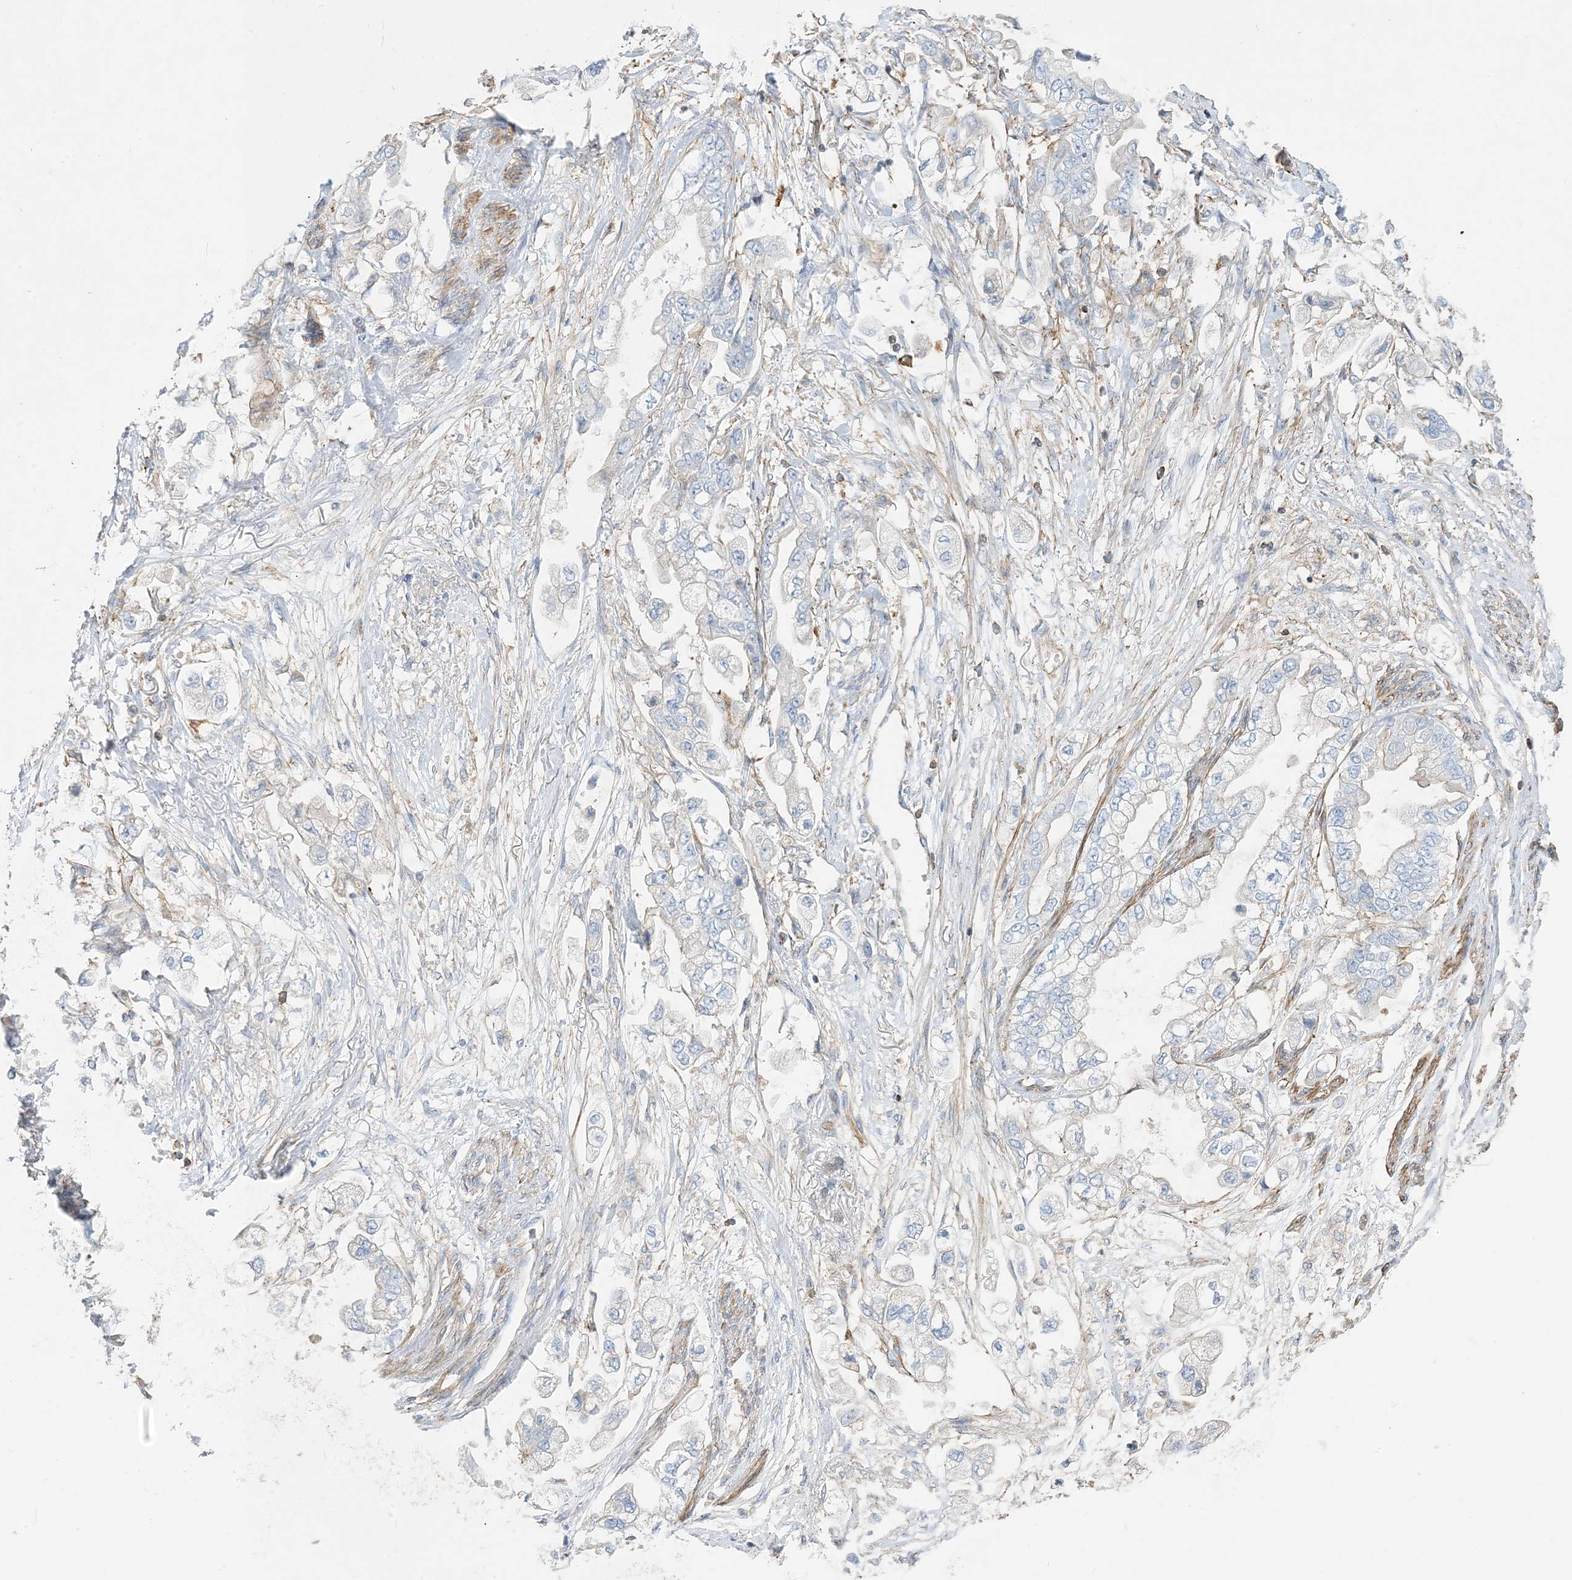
{"staining": {"intensity": "negative", "quantity": "none", "location": "none"}, "tissue": "stomach cancer", "cell_type": "Tumor cells", "image_type": "cancer", "snomed": [{"axis": "morphology", "description": "Adenocarcinoma, NOS"}, {"axis": "topography", "description": "Stomach"}], "caption": "This is a photomicrograph of immunohistochemistry staining of stomach cancer, which shows no staining in tumor cells. (DAB immunohistochemistry visualized using brightfield microscopy, high magnification).", "gene": "GTF3C2", "patient": {"sex": "male", "age": 62}}